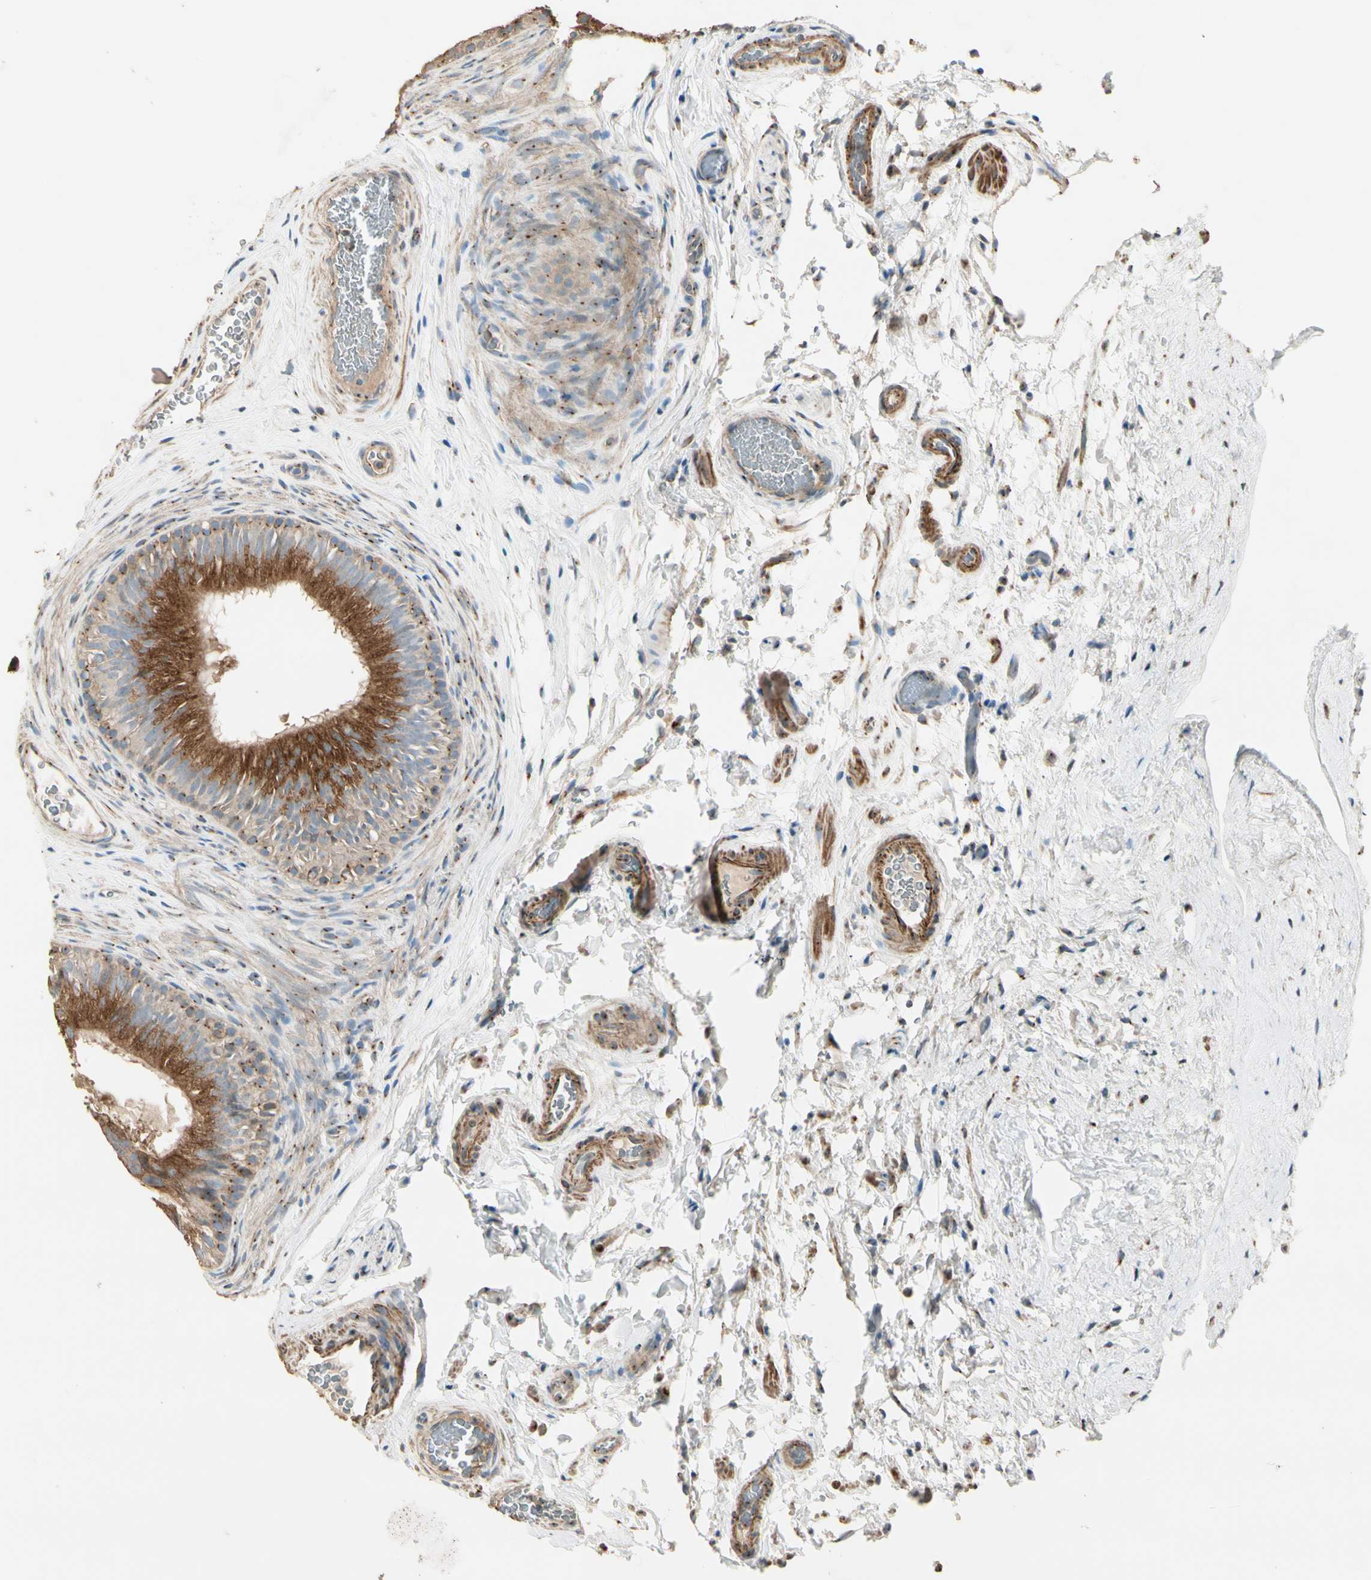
{"staining": {"intensity": "strong", "quantity": "25%-75%", "location": "cytoplasmic/membranous"}, "tissue": "epididymis", "cell_type": "Glandular cells", "image_type": "normal", "snomed": [{"axis": "morphology", "description": "Normal tissue, NOS"}, {"axis": "topography", "description": "Epididymis"}], "caption": "Immunohistochemistry image of normal epididymis stained for a protein (brown), which shows high levels of strong cytoplasmic/membranous positivity in about 25%-75% of glandular cells.", "gene": "AKAP9", "patient": {"sex": "male", "age": 36}}